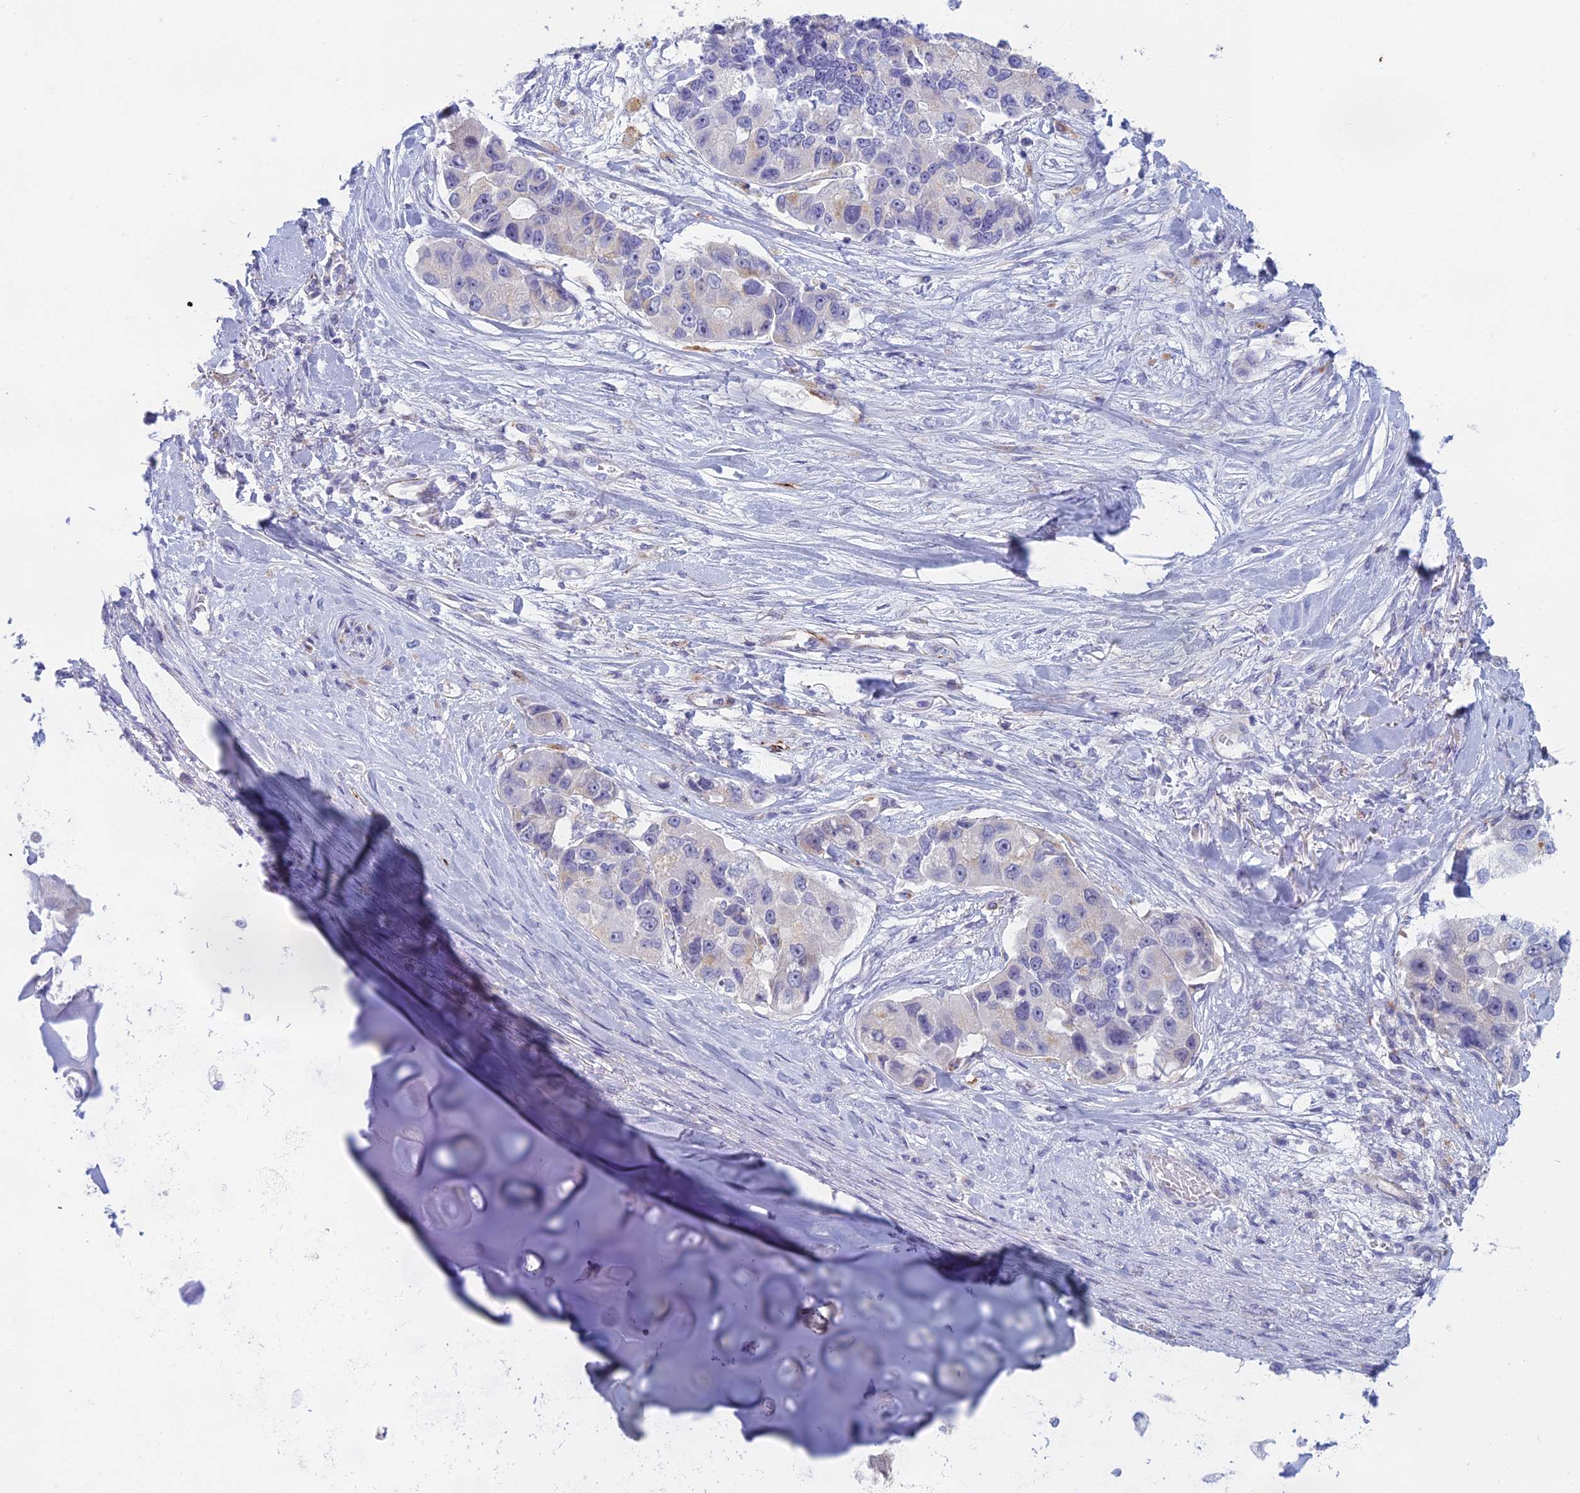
{"staining": {"intensity": "negative", "quantity": "none", "location": "none"}, "tissue": "lung cancer", "cell_type": "Tumor cells", "image_type": "cancer", "snomed": [{"axis": "morphology", "description": "Adenocarcinoma, NOS"}, {"axis": "topography", "description": "Lung"}], "caption": "There is no significant expression in tumor cells of lung adenocarcinoma.", "gene": "FERD3L", "patient": {"sex": "female", "age": 54}}